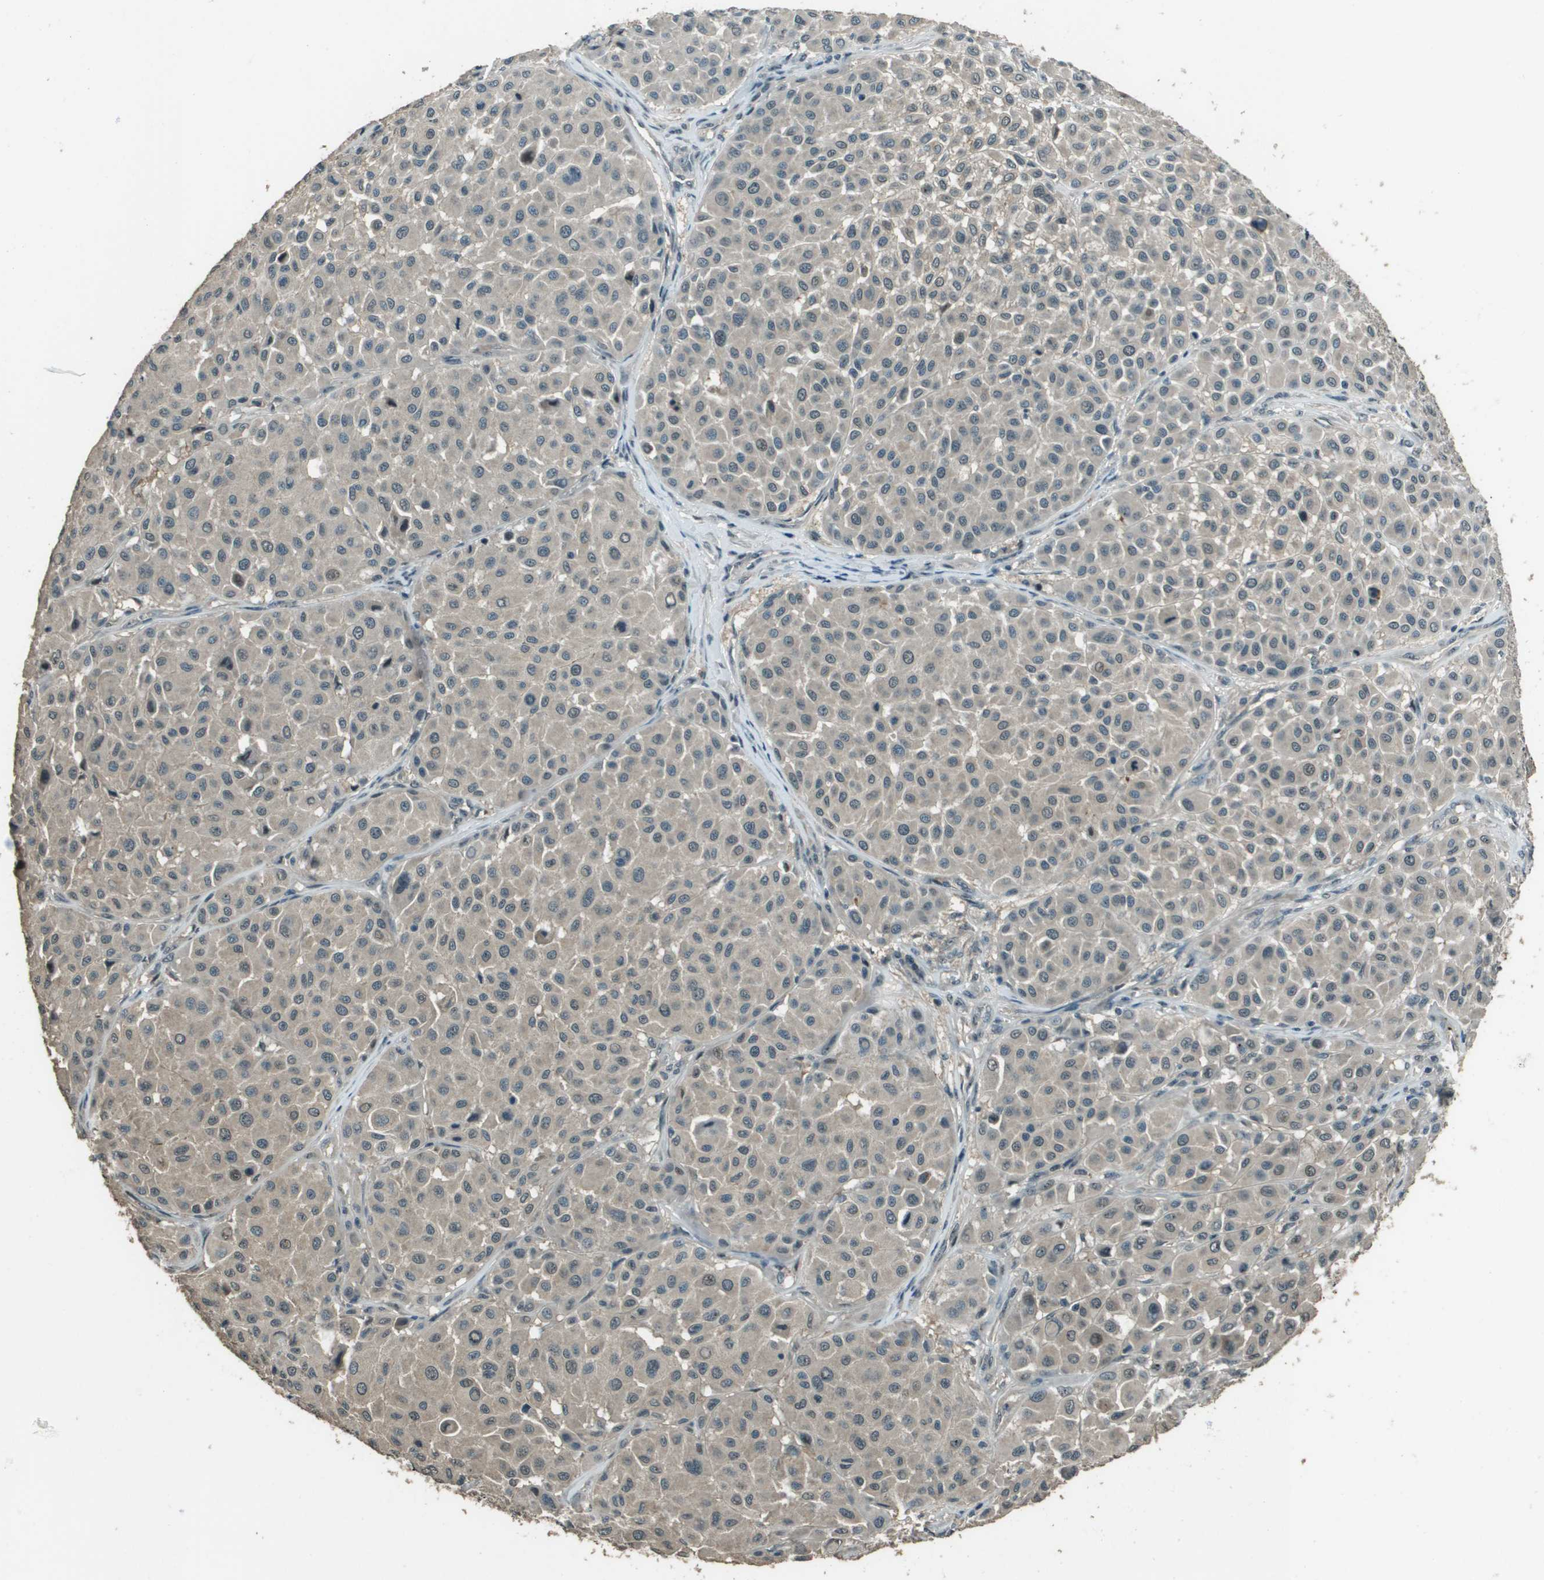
{"staining": {"intensity": "negative", "quantity": "none", "location": "none"}, "tissue": "melanoma", "cell_type": "Tumor cells", "image_type": "cancer", "snomed": [{"axis": "morphology", "description": "Malignant melanoma, Metastatic site"}, {"axis": "topography", "description": "Soft tissue"}], "caption": "This is a histopathology image of immunohistochemistry staining of malignant melanoma (metastatic site), which shows no expression in tumor cells. Nuclei are stained in blue.", "gene": "SDC3", "patient": {"sex": "male", "age": 41}}